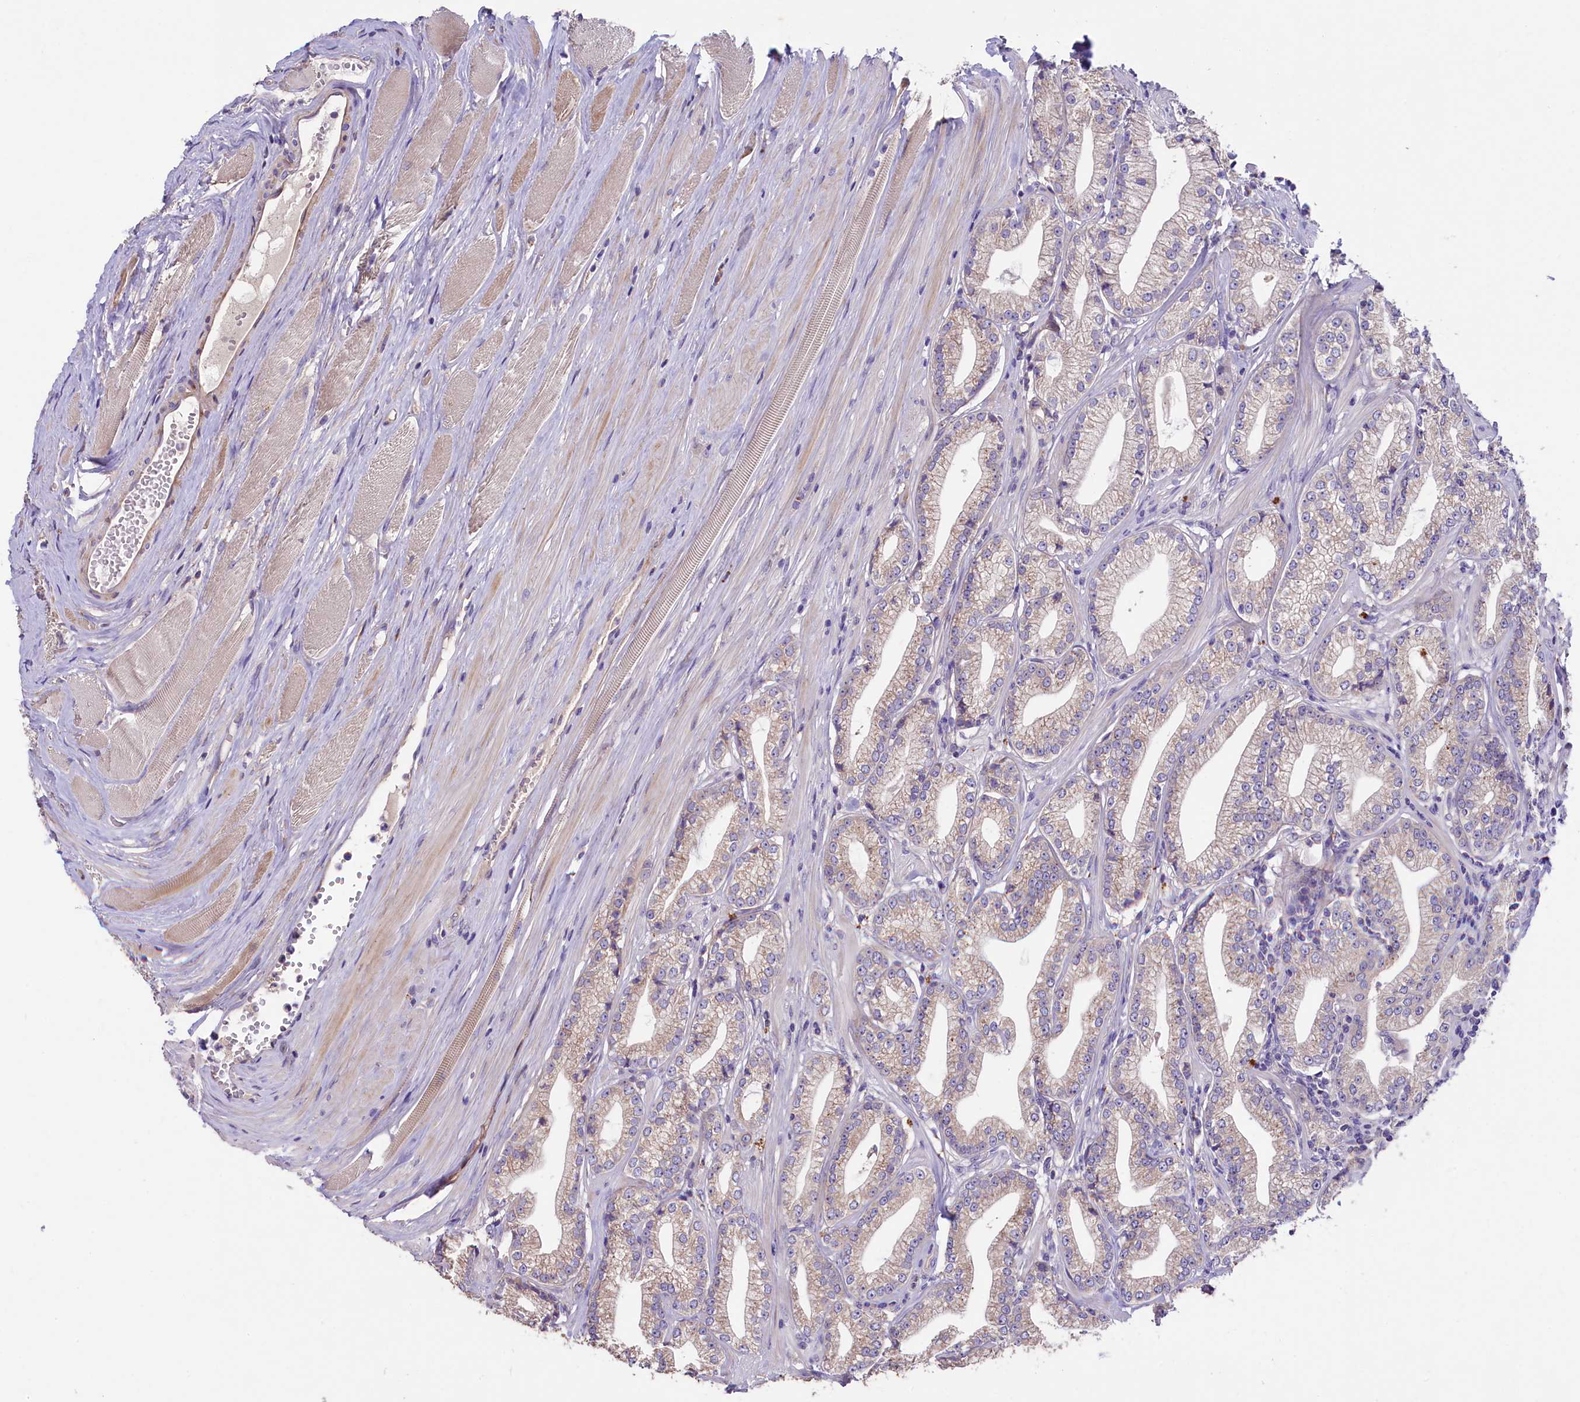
{"staining": {"intensity": "weak", "quantity": "25%-75%", "location": "cytoplasmic/membranous"}, "tissue": "prostate cancer", "cell_type": "Tumor cells", "image_type": "cancer", "snomed": [{"axis": "morphology", "description": "Adenocarcinoma, High grade"}, {"axis": "topography", "description": "Prostate"}], "caption": "Weak cytoplasmic/membranous protein staining is present in about 25%-75% of tumor cells in high-grade adenocarcinoma (prostate).", "gene": "CD99L2", "patient": {"sex": "male", "age": 67}}